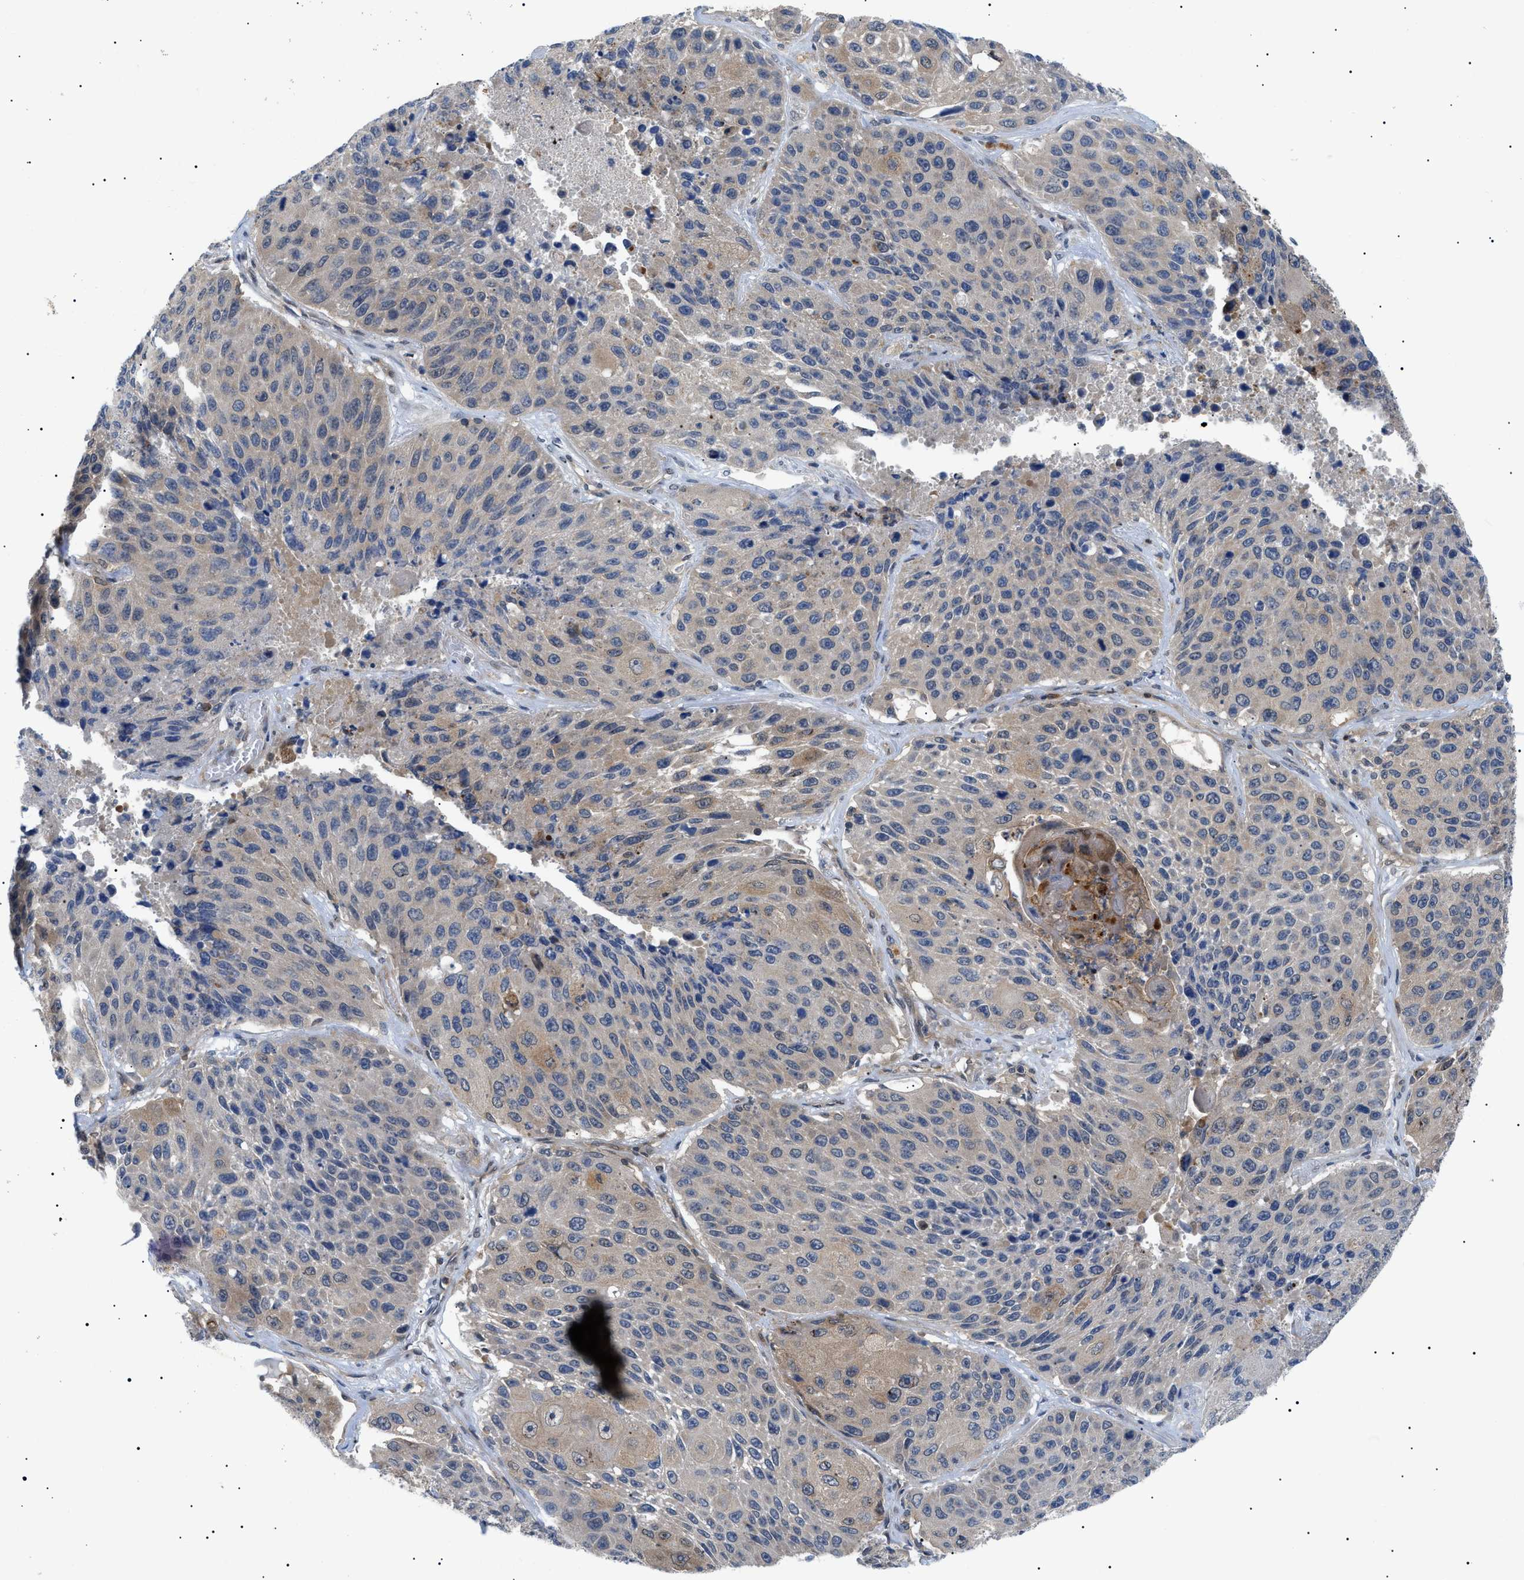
{"staining": {"intensity": "moderate", "quantity": ">75%", "location": "cytoplasmic/membranous"}, "tissue": "lung cancer", "cell_type": "Tumor cells", "image_type": "cancer", "snomed": [{"axis": "morphology", "description": "Squamous cell carcinoma, NOS"}, {"axis": "topography", "description": "Lung"}], "caption": "A medium amount of moderate cytoplasmic/membranous positivity is present in about >75% of tumor cells in squamous cell carcinoma (lung) tissue.", "gene": "RIPK1", "patient": {"sex": "male", "age": 61}}